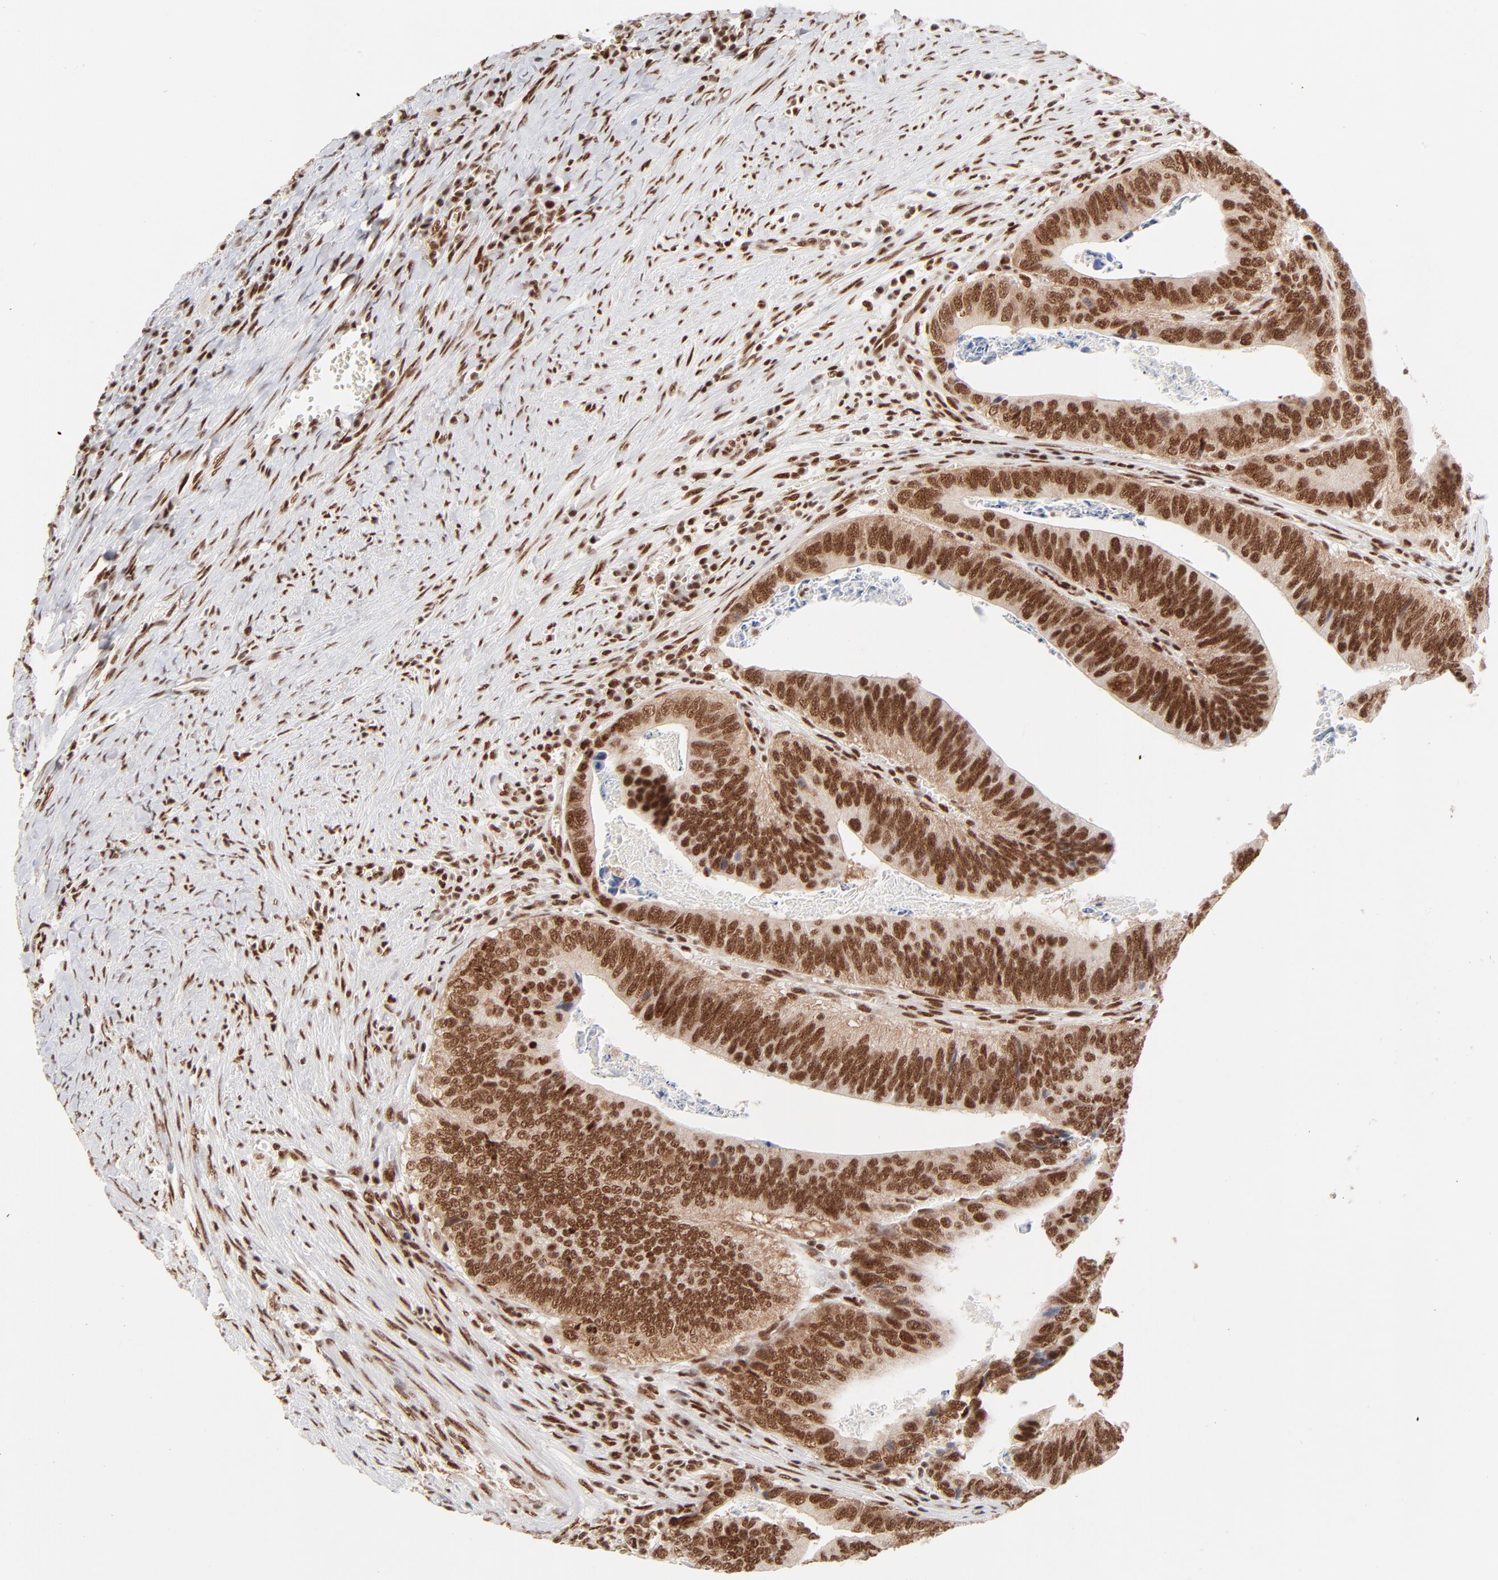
{"staining": {"intensity": "strong", "quantity": ">75%", "location": "nuclear"}, "tissue": "colorectal cancer", "cell_type": "Tumor cells", "image_type": "cancer", "snomed": [{"axis": "morphology", "description": "Adenocarcinoma, NOS"}, {"axis": "topography", "description": "Colon"}], "caption": "Human colorectal adenocarcinoma stained for a protein (brown) shows strong nuclear positive staining in about >75% of tumor cells.", "gene": "TARDBP", "patient": {"sex": "male", "age": 72}}